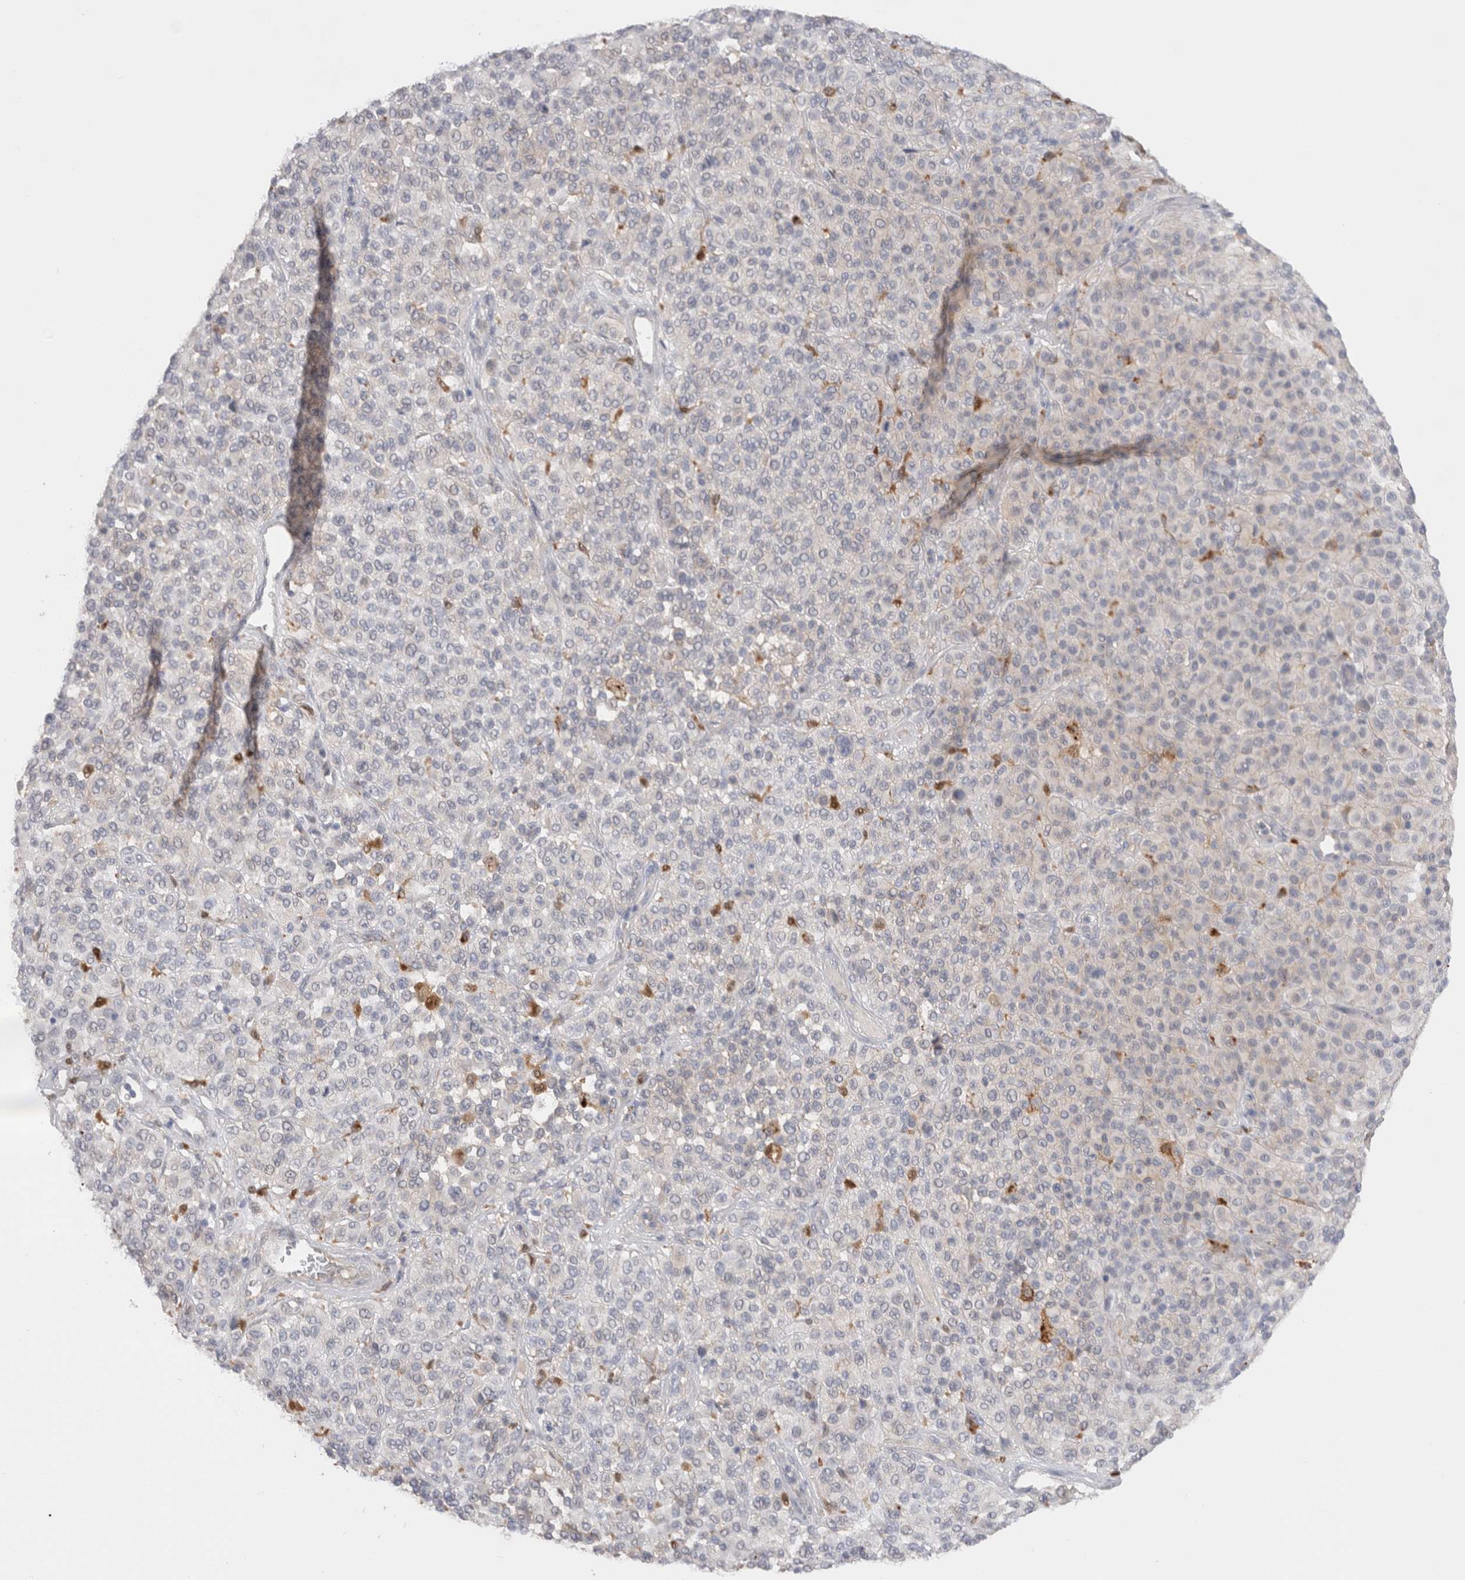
{"staining": {"intensity": "negative", "quantity": "none", "location": "none"}, "tissue": "melanoma", "cell_type": "Tumor cells", "image_type": "cancer", "snomed": [{"axis": "morphology", "description": "Malignant melanoma, Metastatic site"}, {"axis": "topography", "description": "Pancreas"}], "caption": "Immunohistochemical staining of human melanoma reveals no significant expression in tumor cells.", "gene": "HPGDS", "patient": {"sex": "female", "age": 30}}